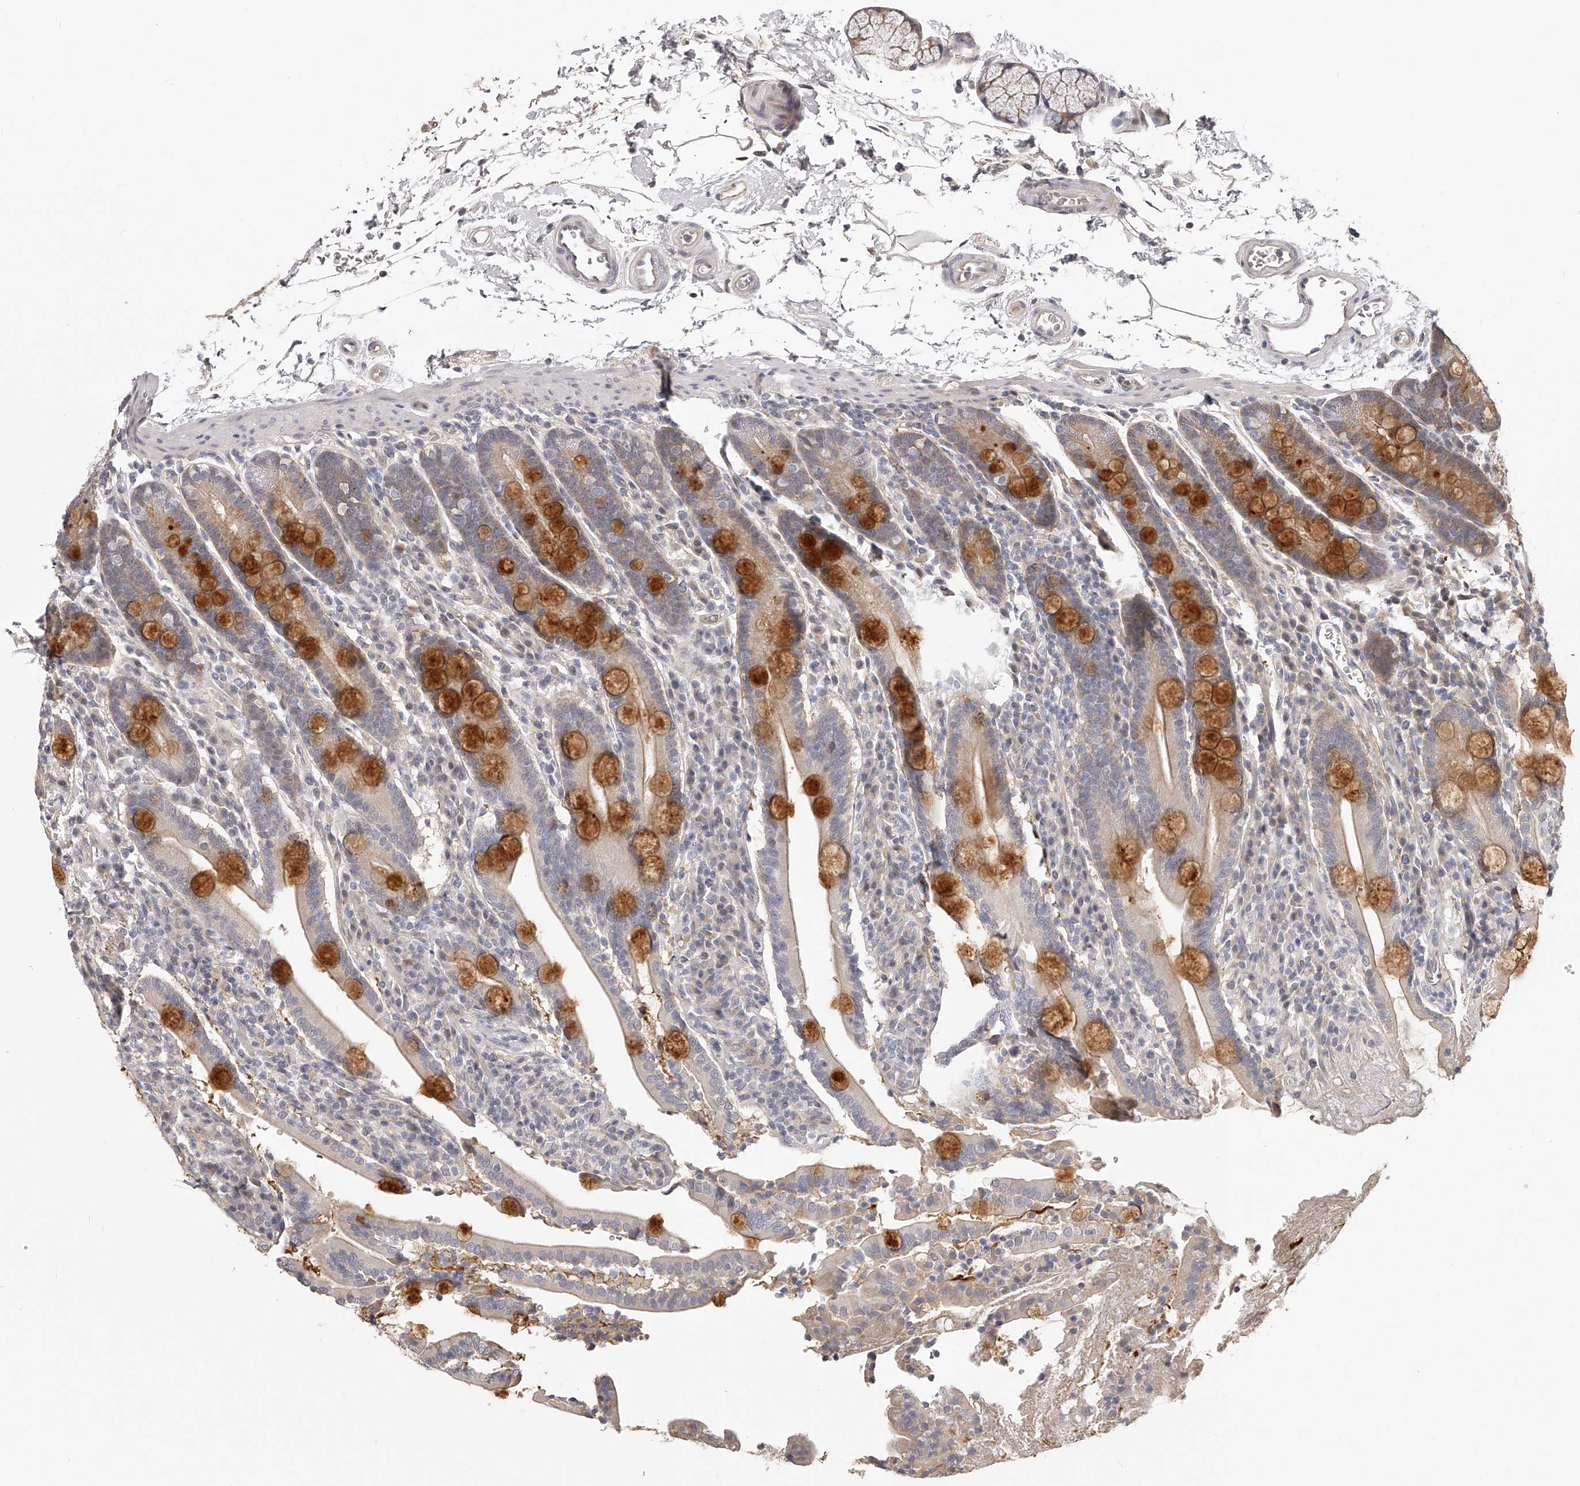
{"staining": {"intensity": "strong", "quantity": "<25%", "location": "cytoplasmic/membranous"}, "tissue": "duodenum", "cell_type": "Glandular cells", "image_type": "normal", "snomed": [{"axis": "morphology", "description": "Normal tissue, NOS"}, {"axis": "topography", "description": "Duodenum"}], "caption": "A micrograph of human duodenum stained for a protein shows strong cytoplasmic/membranous brown staining in glandular cells.", "gene": "ZNF582", "patient": {"sex": "male", "age": 35}}